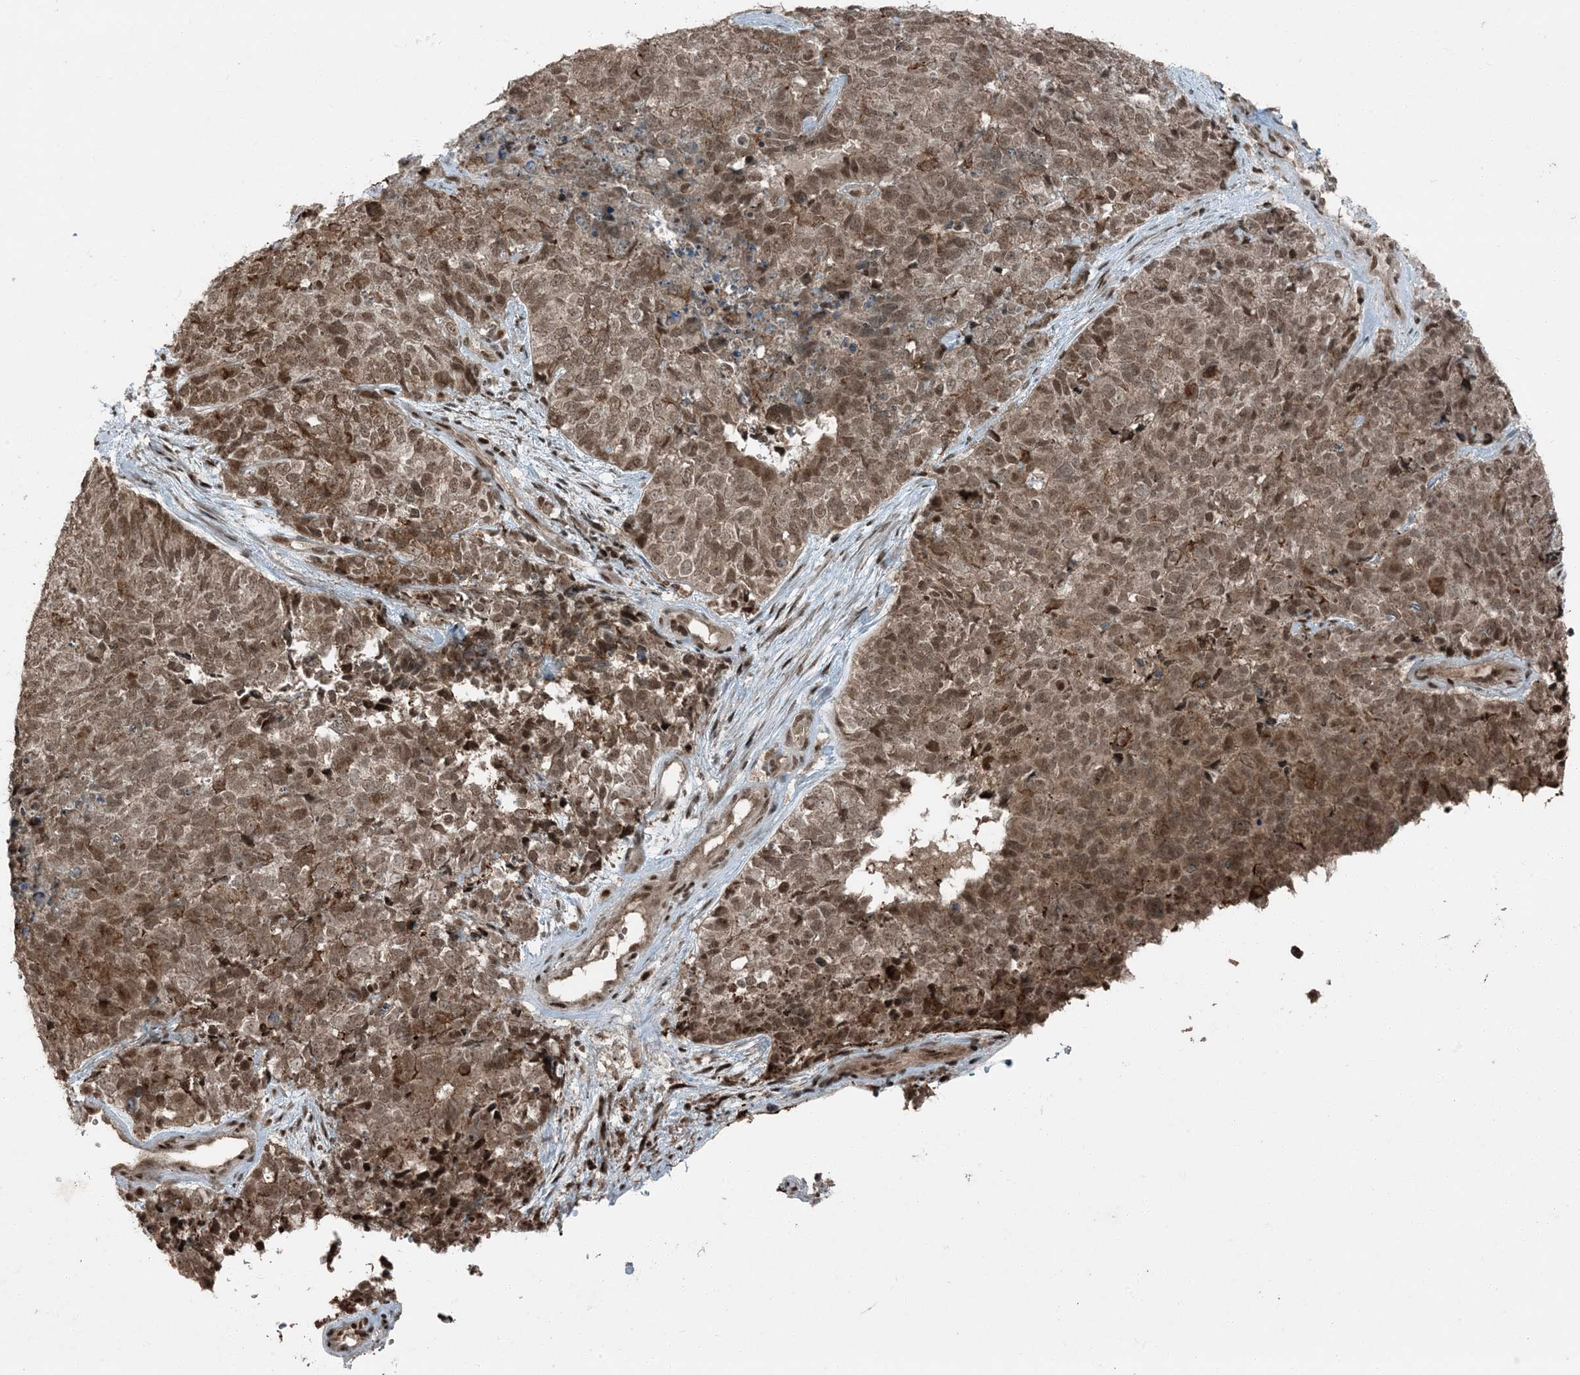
{"staining": {"intensity": "moderate", "quantity": ">75%", "location": "cytoplasmic/membranous,nuclear"}, "tissue": "cervical cancer", "cell_type": "Tumor cells", "image_type": "cancer", "snomed": [{"axis": "morphology", "description": "Squamous cell carcinoma, NOS"}, {"axis": "topography", "description": "Cervix"}], "caption": "Cervical cancer (squamous cell carcinoma) tissue demonstrates moderate cytoplasmic/membranous and nuclear staining in approximately >75% of tumor cells", "gene": "TRAPPC12", "patient": {"sex": "female", "age": 63}}